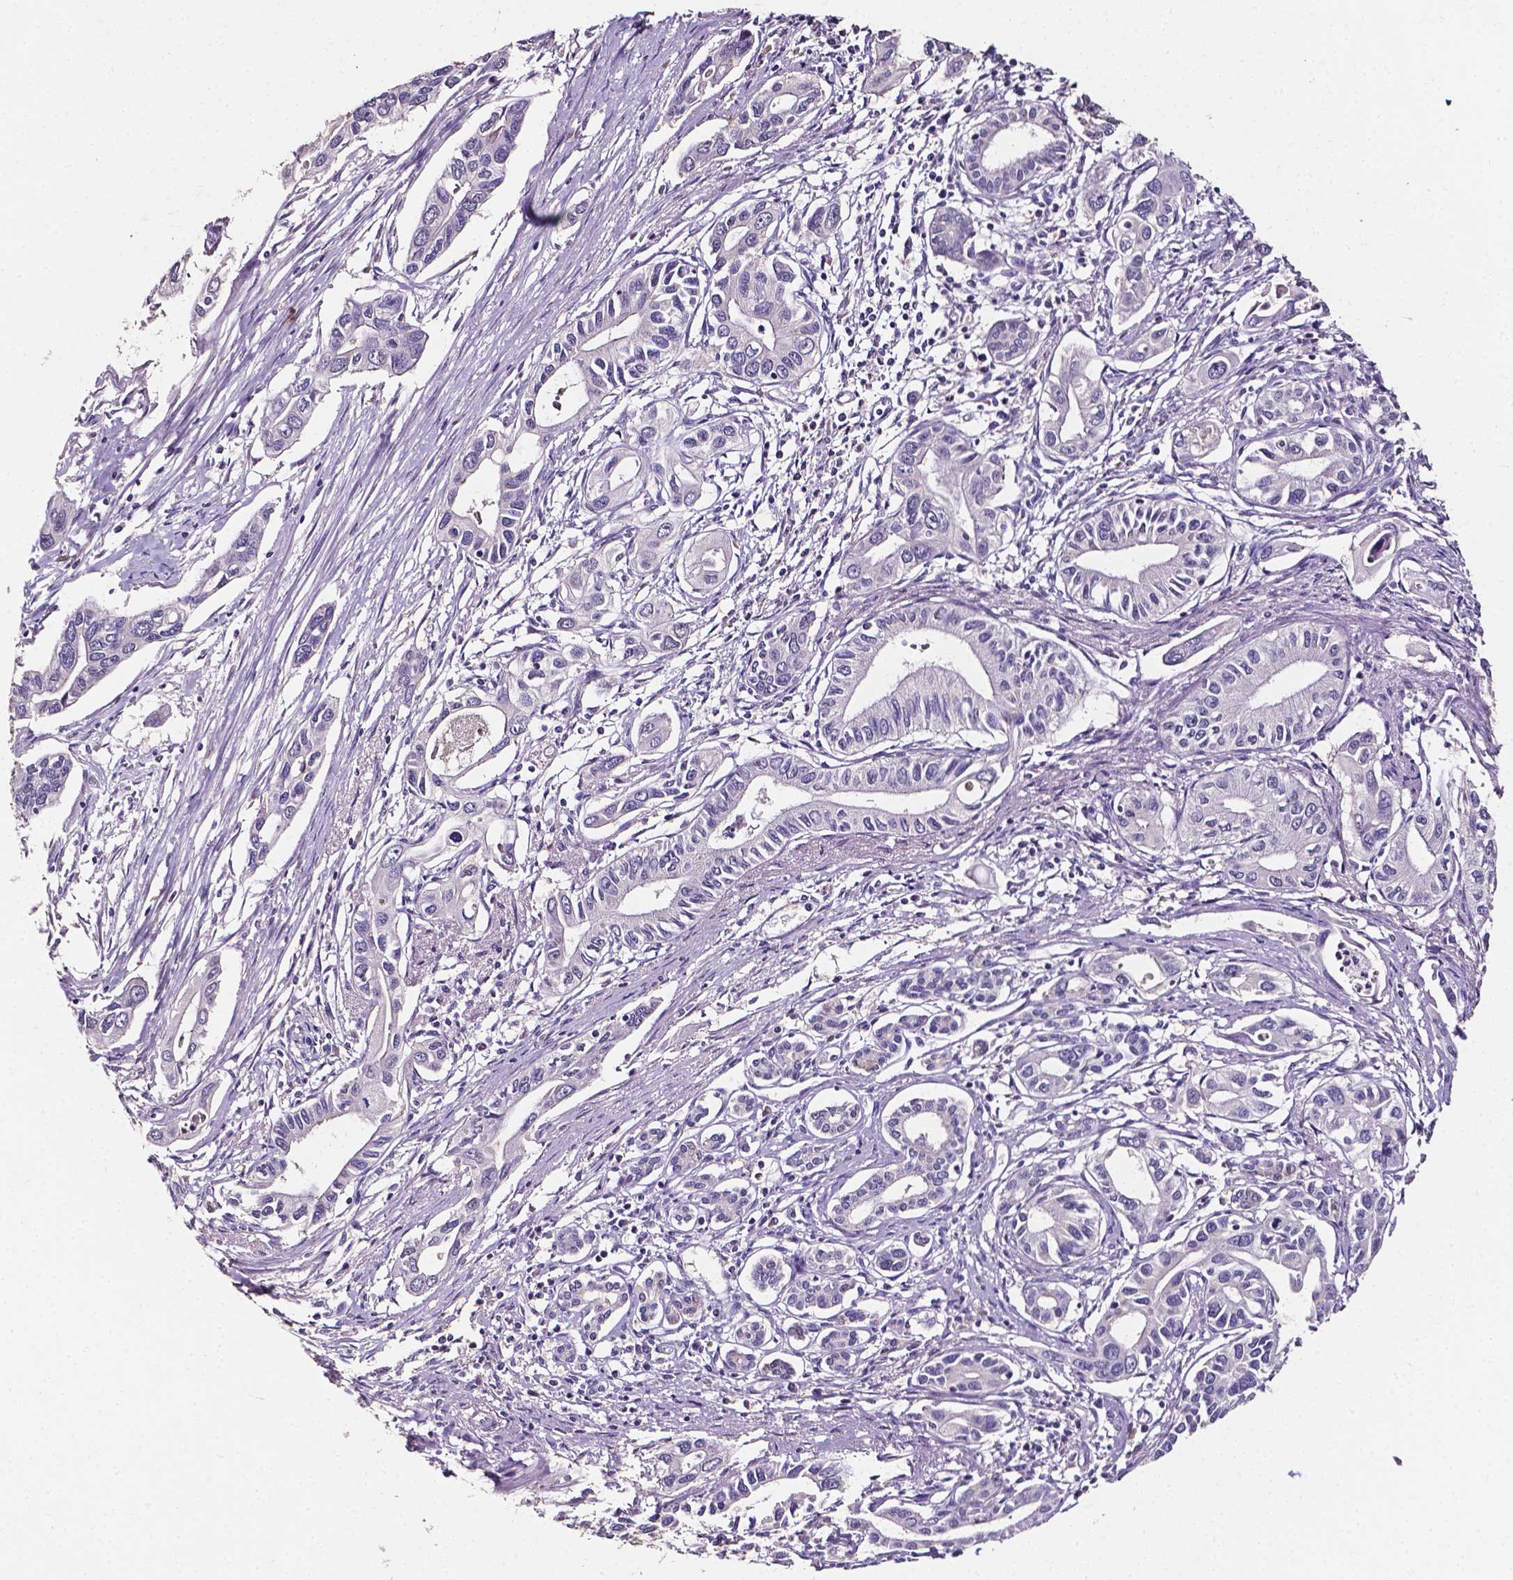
{"staining": {"intensity": "negative", "quantity": "none", "location": "none"}, "tissue": "pancreatic cancer", "cell_type": "Tumor cells", "image_type": "cancer", "snomed": [{"axis": "morphology", "description": "Adenocarcinoma, NOS"}, {"axis": "topography", "description": "Pancreas"}], "caption": "The IHC micrograph has no significant positivity in tumor cells of pancreatic adenocarcinoma tissue. (IHC, brightfield microscopy, high magnification).", "gene": "PSAT1", "patient": {"sex": "male", "age": 60}}